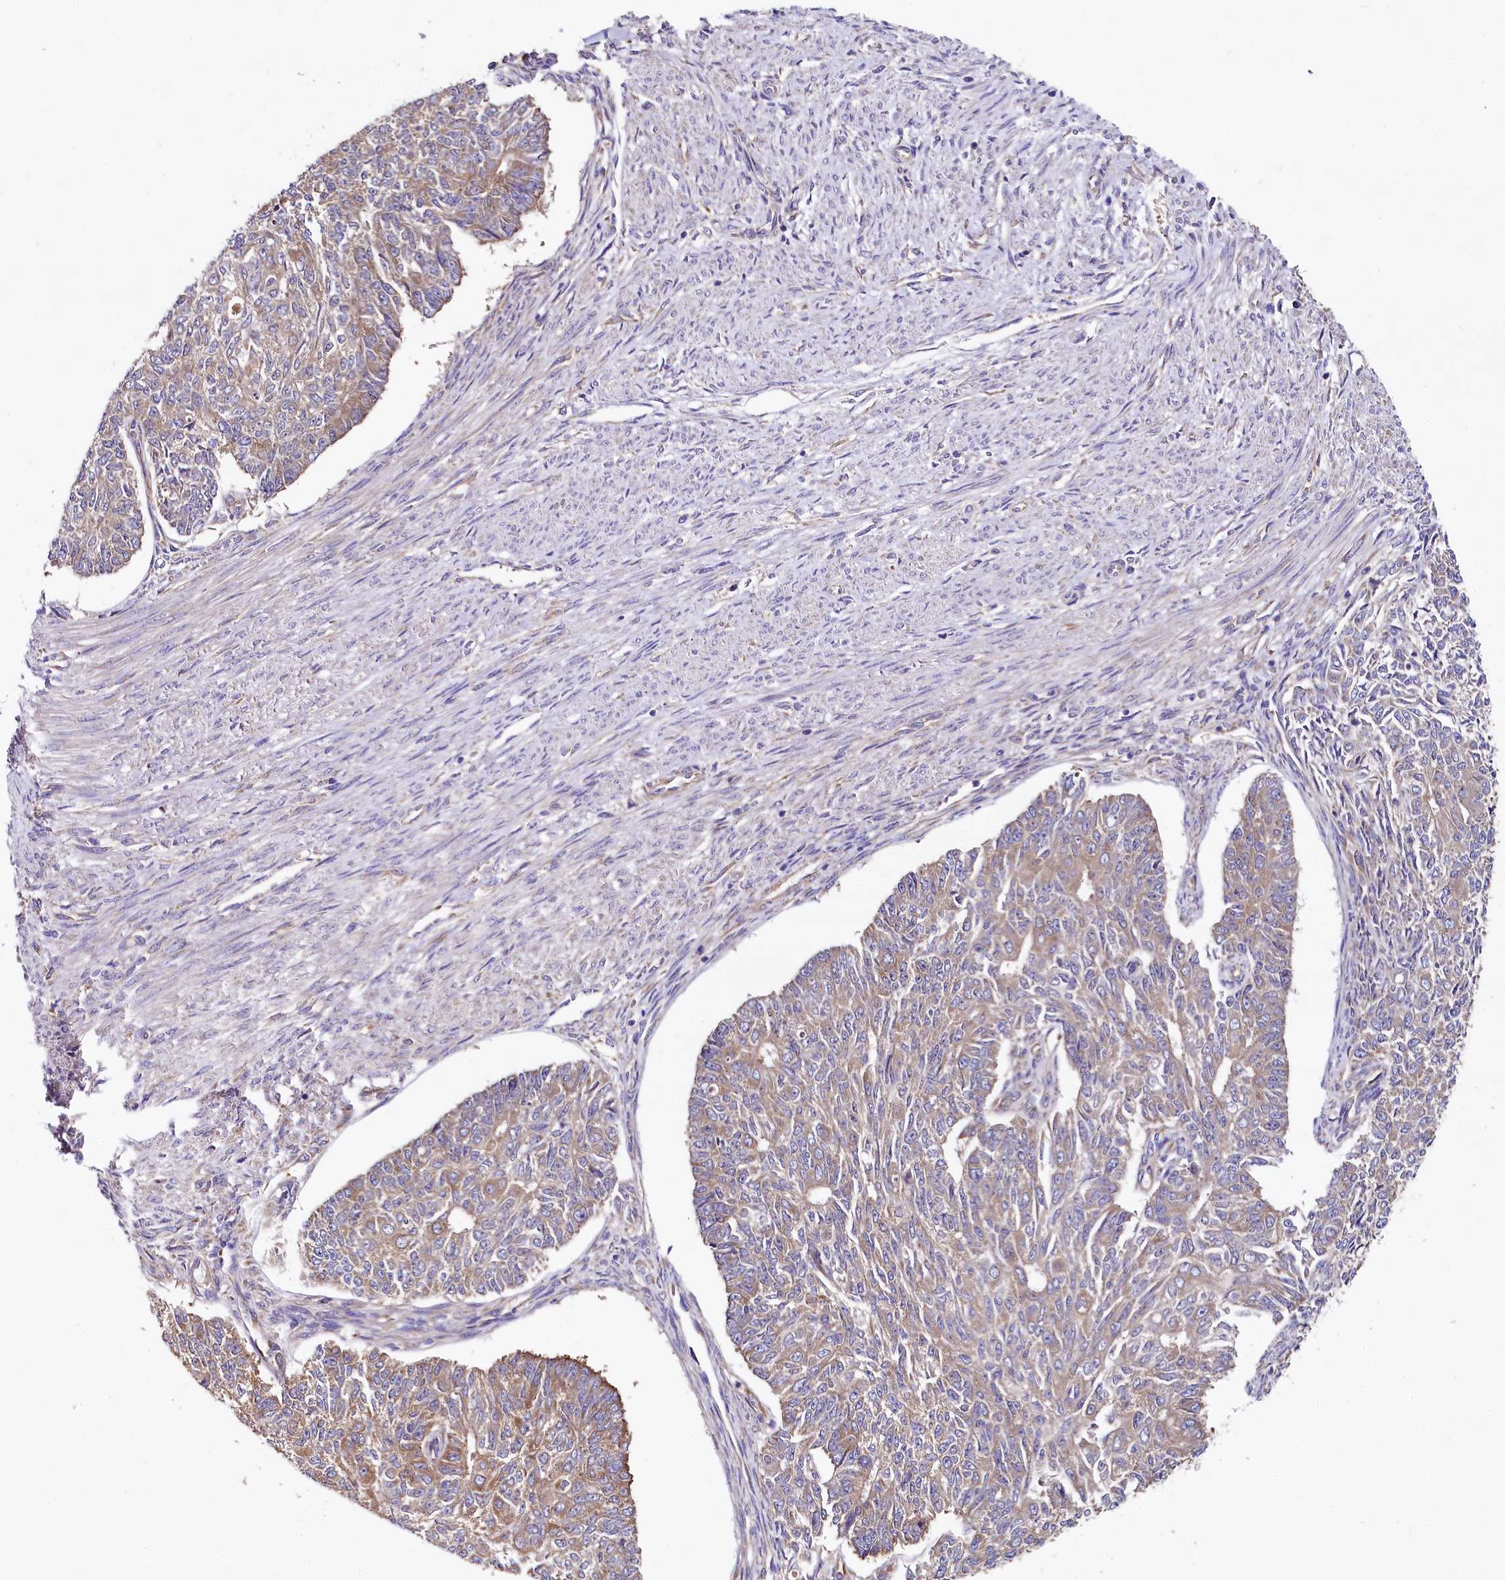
{"staining": {"intensity": "moderate", "quantity": "25%-75%", "location": "cytoplasmic/membranous"}, "tissue": "endometrial cancer", "cell_type": "Tumor cells", "image_type": "cancer", "snomed": [{"axis": "morphology", "description": "Adenocarcinoma, NOS"}, {"axis": "topography", "description": "Endometrium"}], "caption": "Protein analysis of endometrial cancer tissue shows moderate cytoplasmic/membranous expression in approximately 25%-75% of tumor cells.", "gene": "QARS1", "patient": {"sex": "female", "age": 32}}